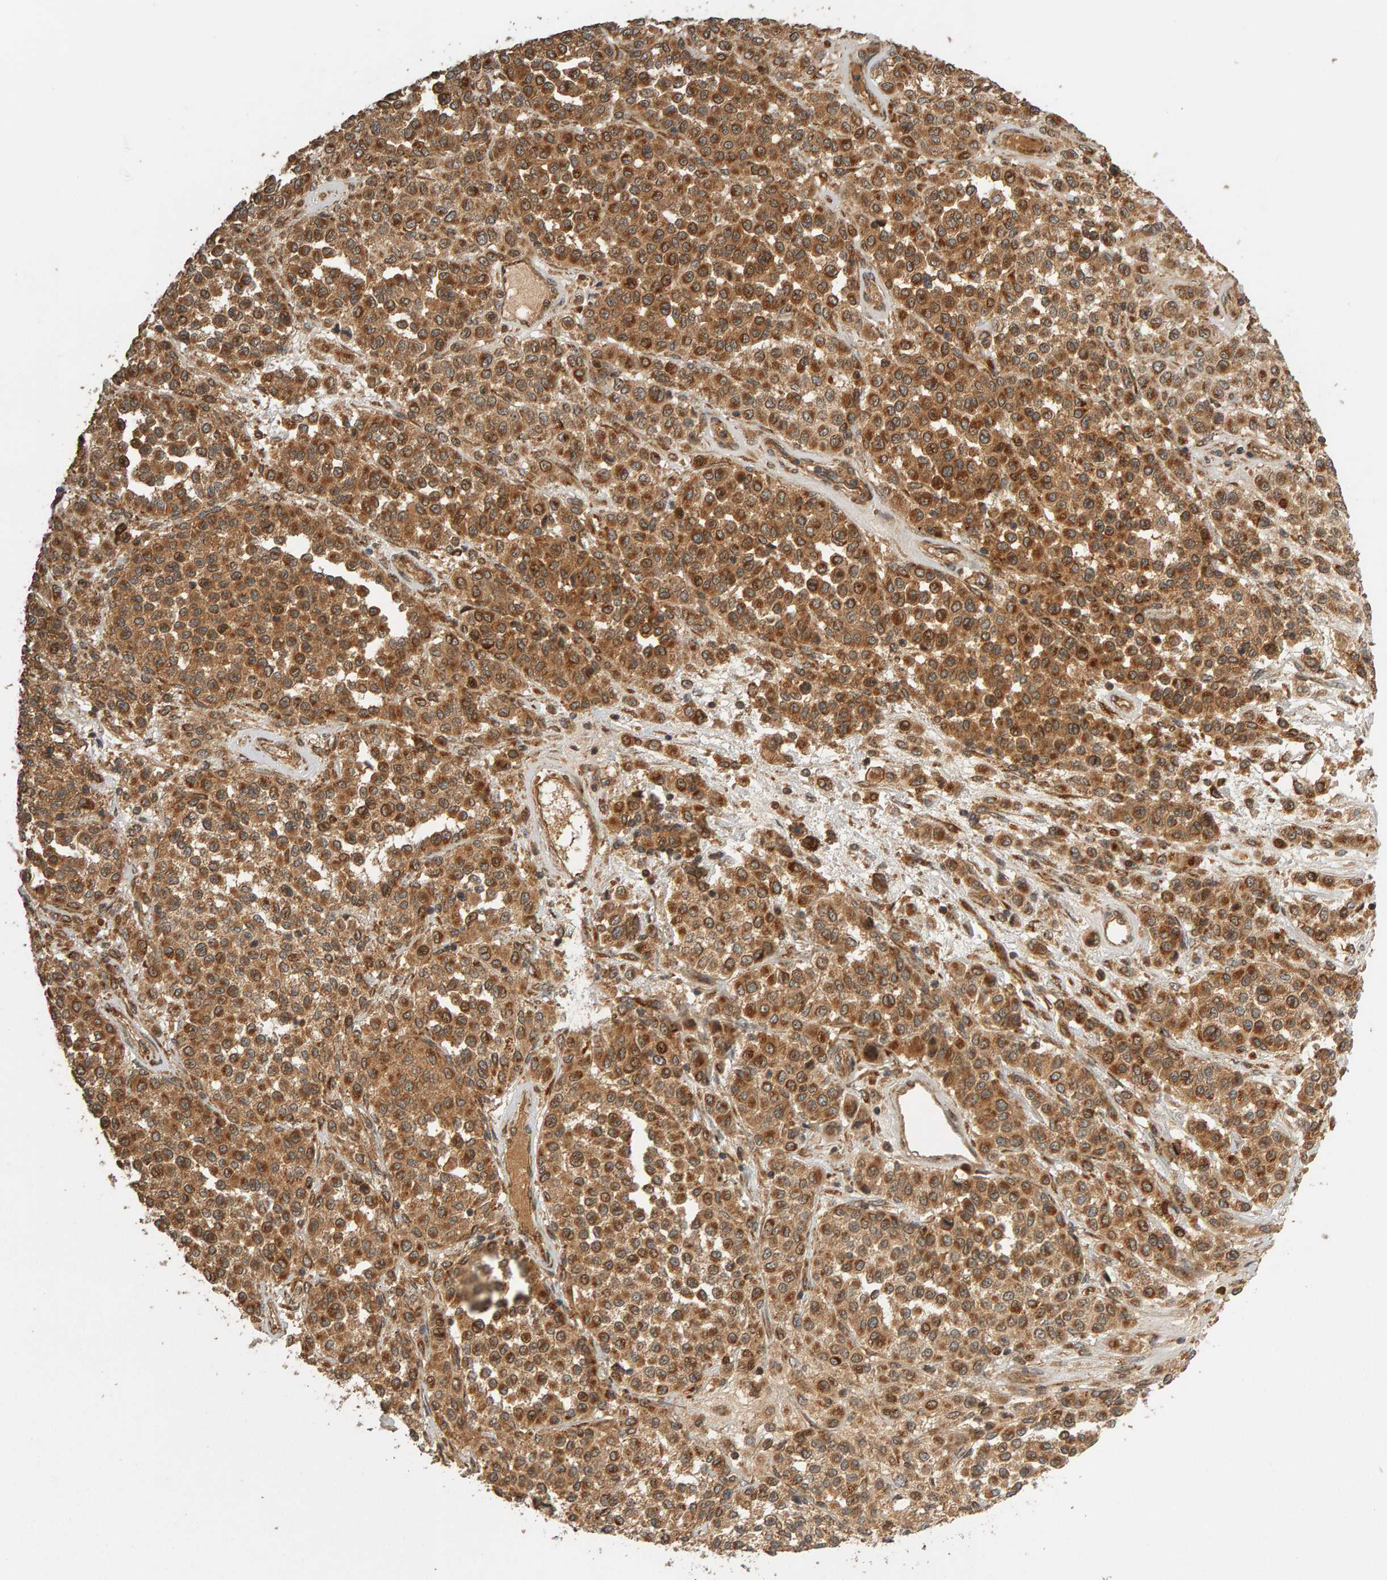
{"staining": {"intensity": "moderate", "quantity": ">75%", "location": "cytoplasmic/membranous"}, "tissue": "melanoma", "cell_type": "Tumor cells", "image_type": "cancer", "snomed": [{"axis": "morphology", "description": "Malignant melanoma, Metastatic site"}, {"axis": "topography", "description": "Pancreas"}], "caption": "IHC (DAB (3,3'-diaminobenzidine)) staining of human malignant melanoma (metastatic site) exhibits moderate cytoplasmic/membranous protein positivity in about >75% of tumor cells.", "gene": "ZFAND1", "patient": {"sex": "female", "age": 30}}